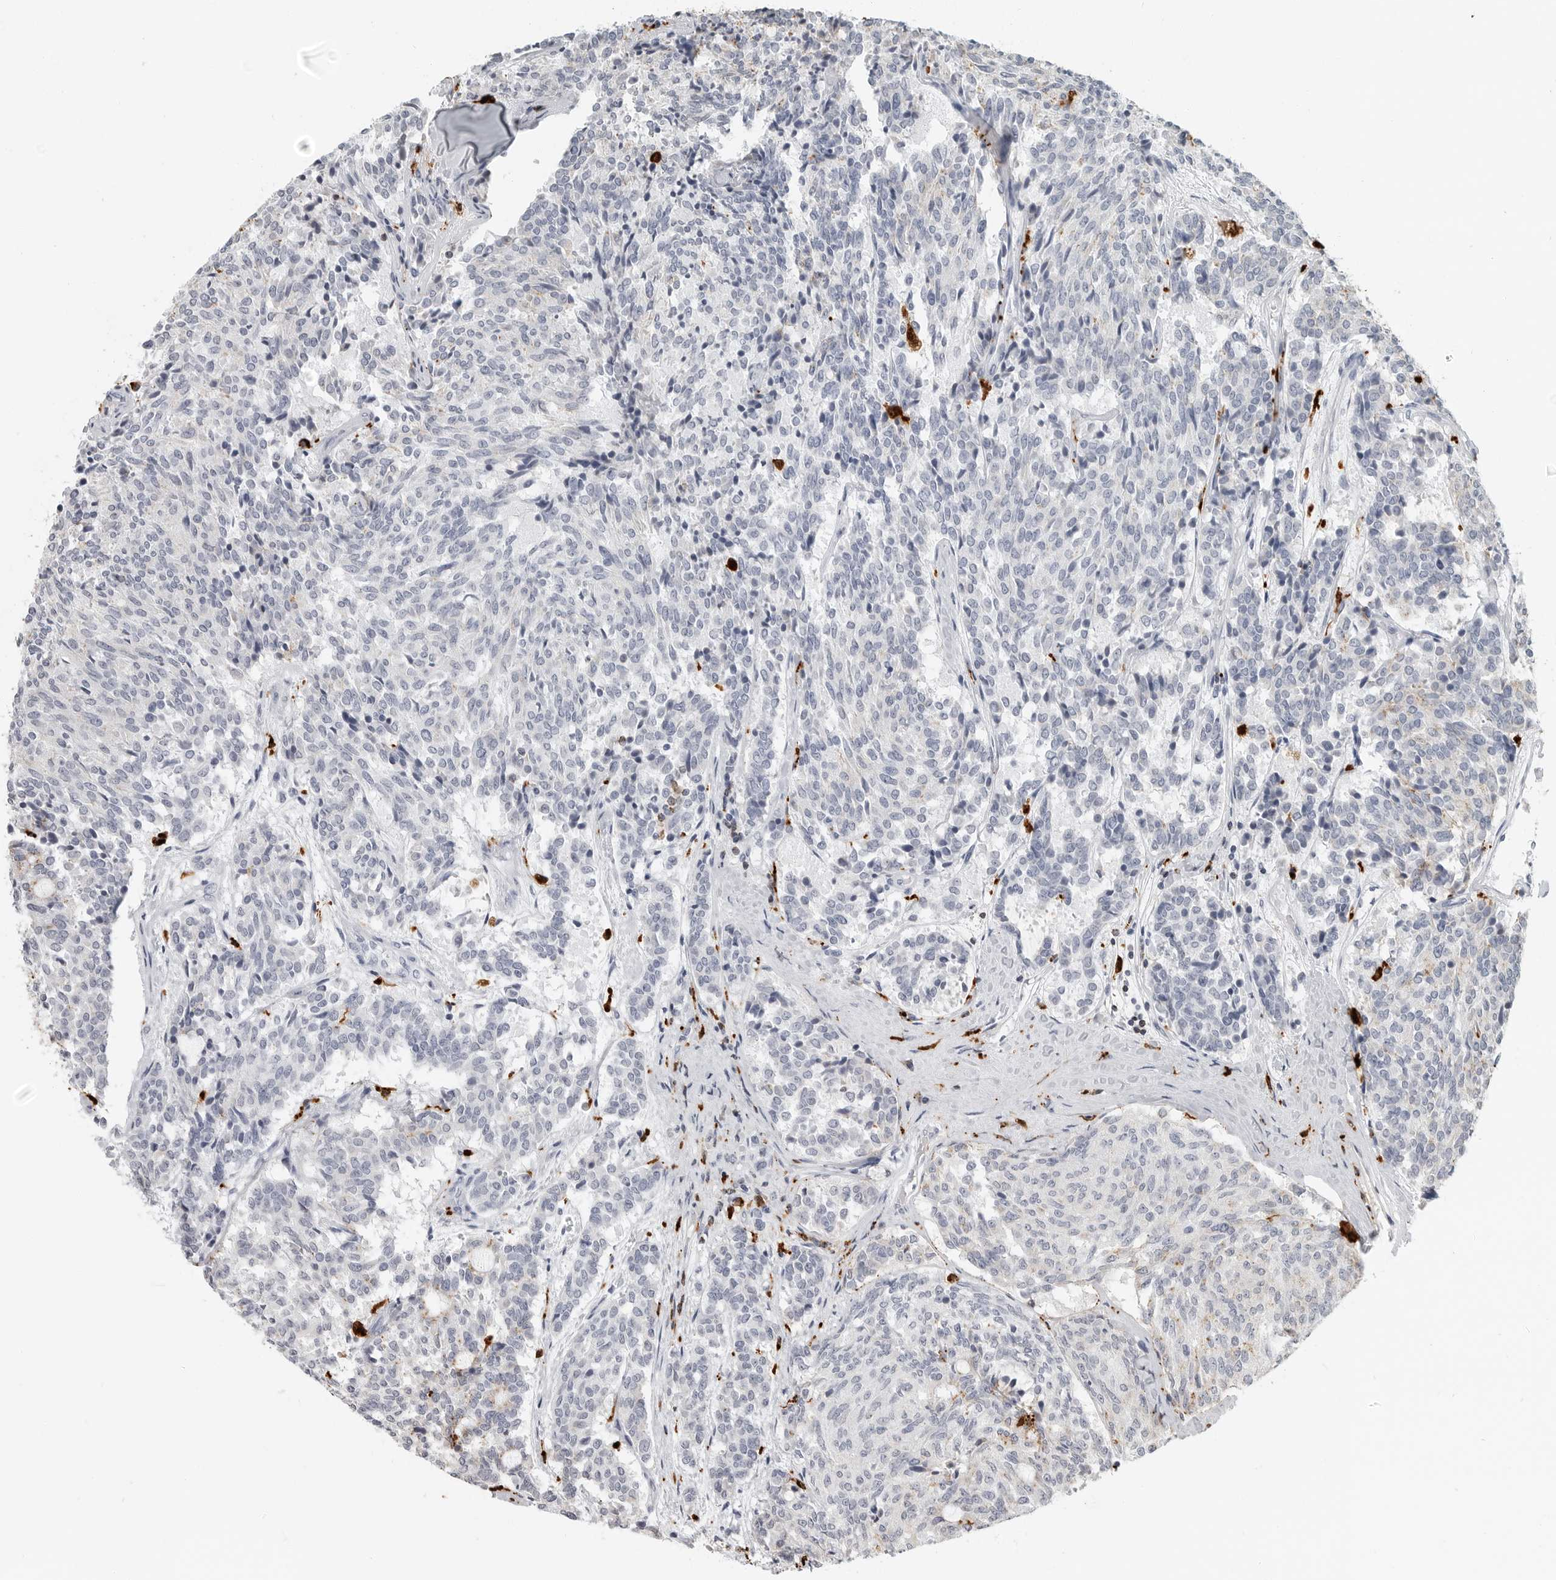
{"staining": {"intensity": "negative", "quantity": "none", "location": "none"}, "tissue": "carcinoid", "cell_type": "Tumor cells", "image_type": "cancer", "snomed": [{"axis": "morphology", "description": "Carcinoid, malignant, NOS"}, {"axis": "topography", "description": "Pancreas"}], "caption": "Histopathology image shows no protein positivity in tumor cells of carcinoid (malignant) tissue.", "gene": "IFI30", "patient": {"sex": "female", "age": 54}}